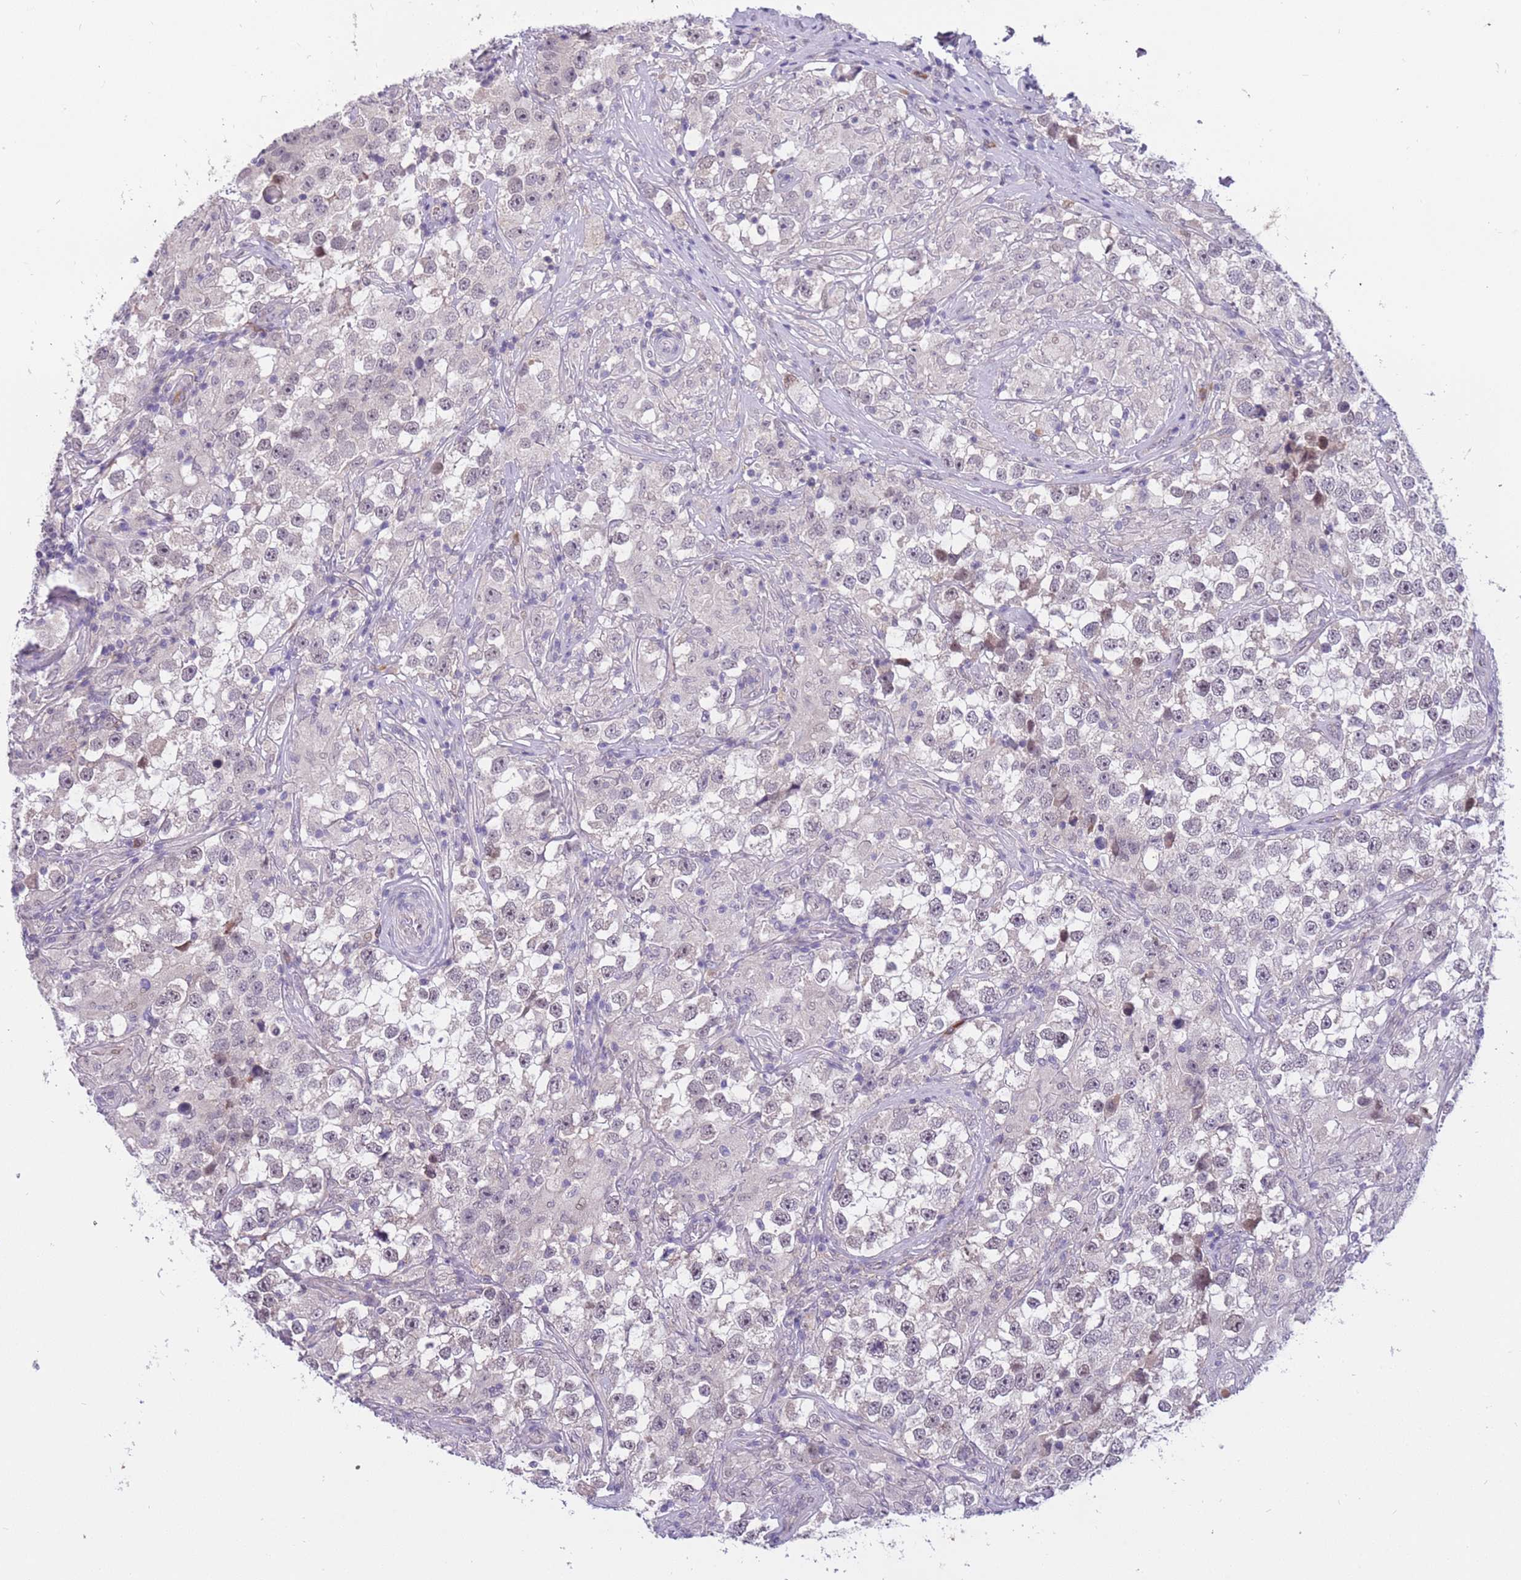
{"staining": {"intensity": "negative", "quantity": "none", "location": "none"}, "tissue": "testis cancer", "cell_type": "Tumor cells", "image_type": "cancer", "snomed": [{"axis": "morphology", "description": "Seminoma, NOS"}, {"axis": "topography", "description": "Testis"}], "caption": "The histopathology image reveals no significant expression in tumor cells of testis cancer.", "gene": "MAGEF1", "patient": {"sex": "male", "age": 46}}